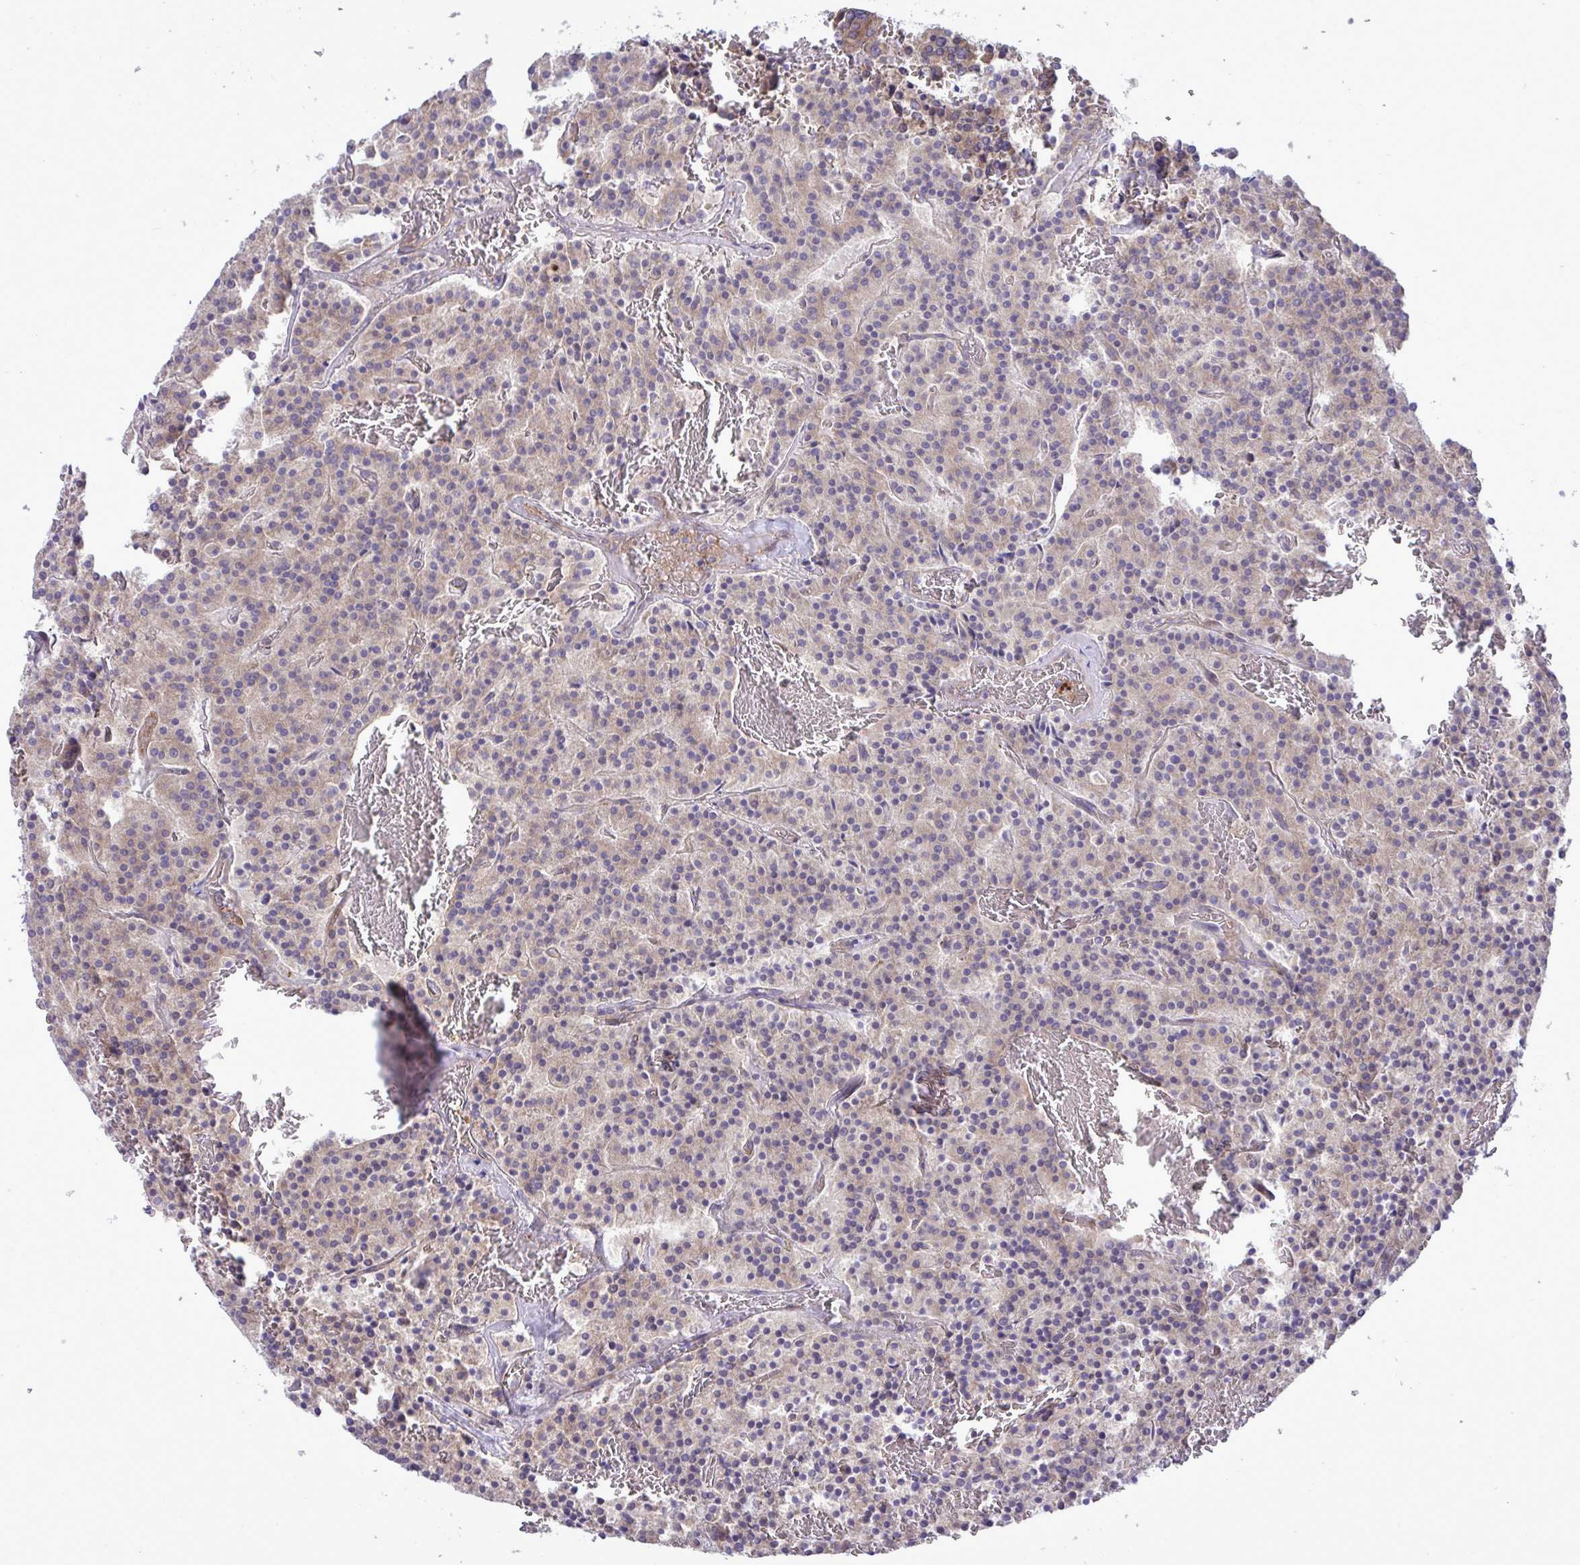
{"staining": {"intensity": "weak", "quantity": "25%-75%", "location": "cytoplasmic/membranous"}, "tissue": "carcinoid", "cell_type": "Tumor cells", "image_type": "cancer", "snomed": [{"axis": "morphology", "description": "Carcinoid, malignant, NOS"}, {"axis": "topography", "description": "Lung"}], "caption": "This histopathology image exhibits immunohistochemistry (IHC) staining of carcinoid (malignant), with low weak cytoplasmic/membranous staining in about 25%-75% of tumor cells.", "gene": "GRB14", "patient": {"sex": "male", "age": 70}}